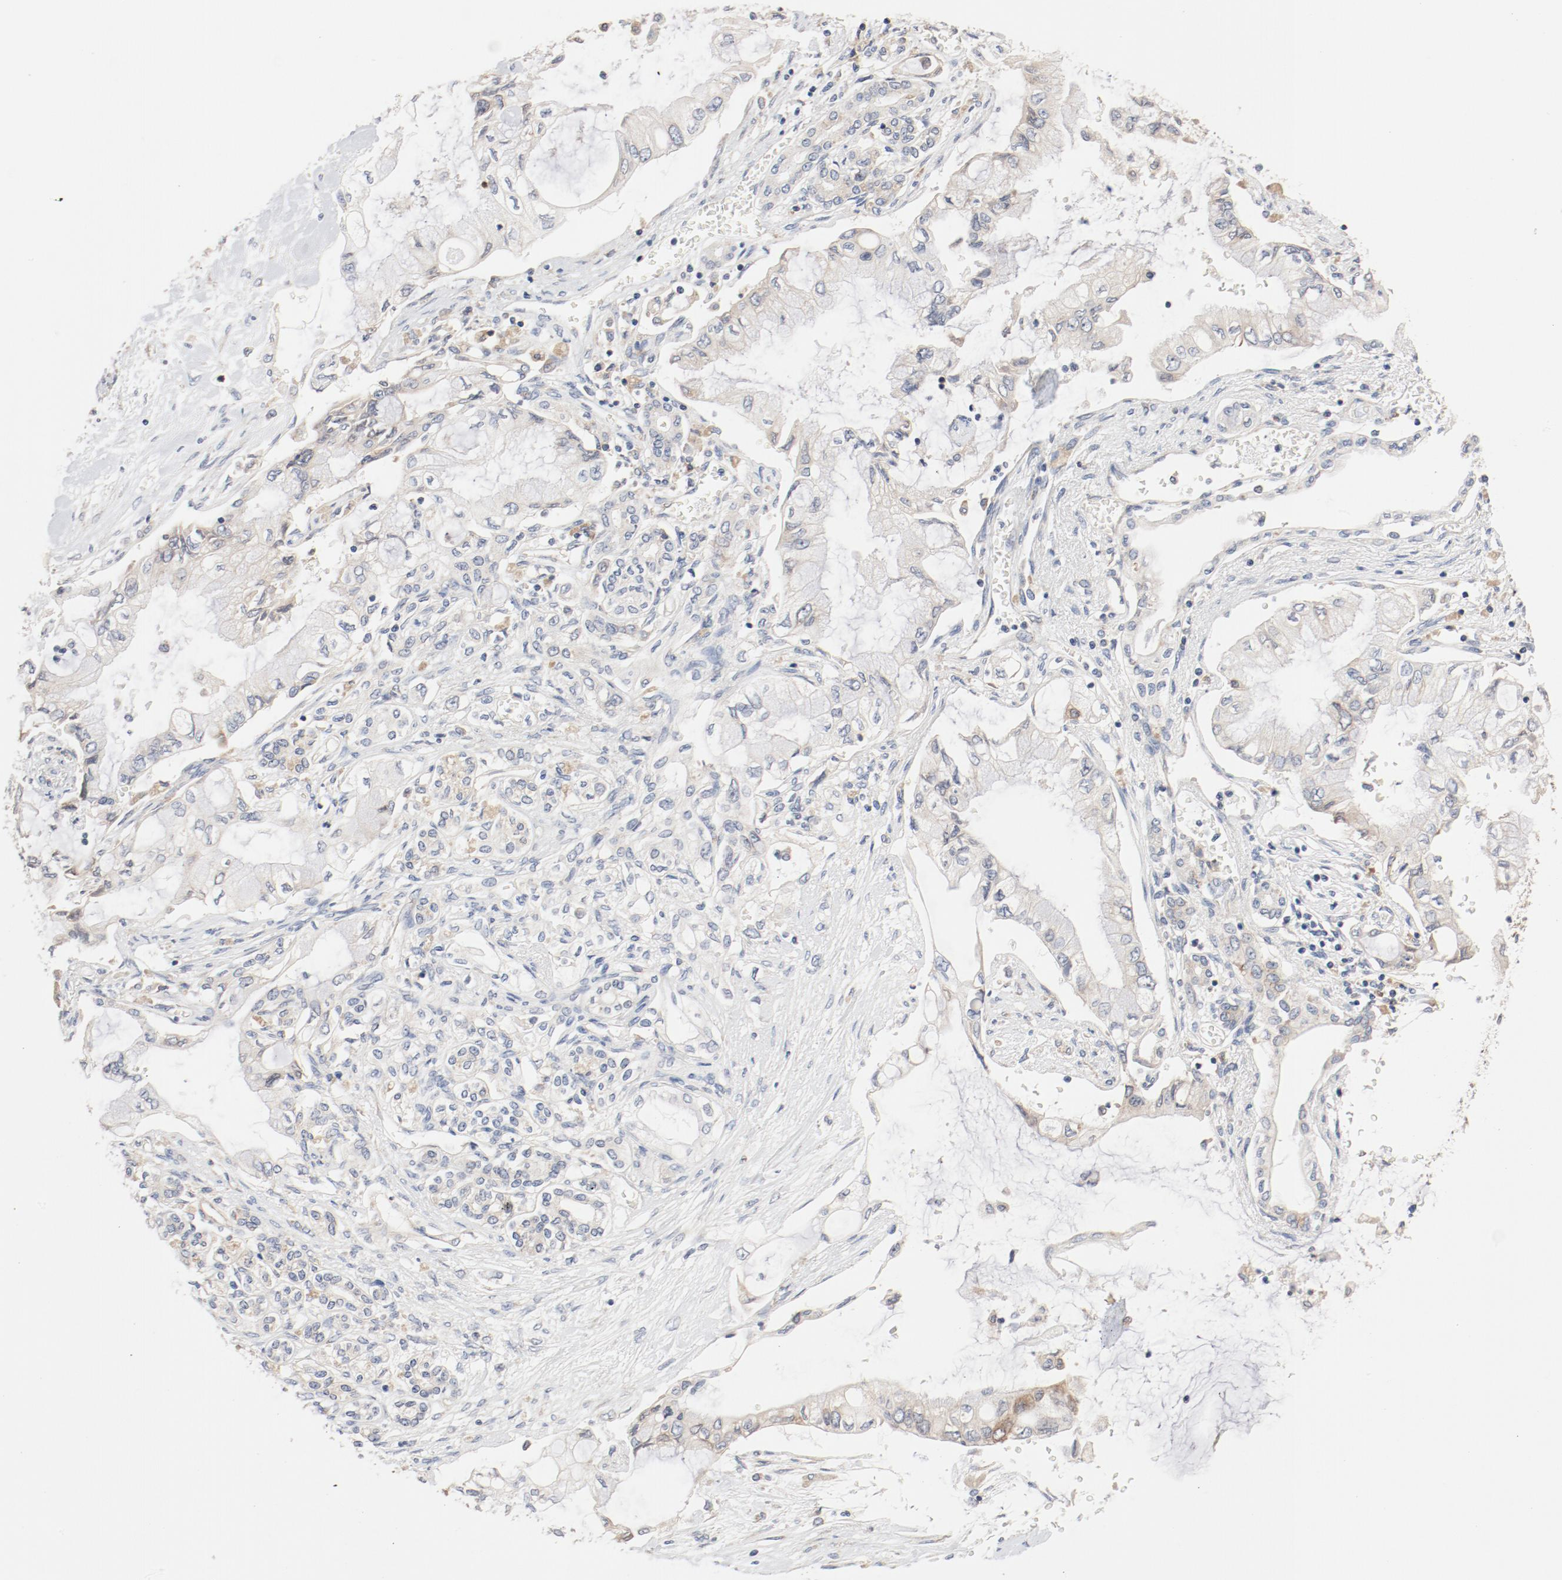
{"staining": {"intensity": "weak", "quantity": ">75%", "location": "cytoplasmic/membranous"}, "tissue": "pancreatic cancer", "cell_type": "Tumor cells", "image_type": "cancer", "snomed": [{"axis": "morphology", "description": "Adenocarcinoma, NOS"}, {"axis": "topography", "description": "Pancreas"}], "caption": "High-magnification brightfield microscopy of pancreatic cancer (adenocarcinoma) stained with DAB (brown) and counterstained with hematoxylin (blue). tumor cells exhibit weak cytoplasmic/membranous staining is seen in approximately>75% of cells.", "gene": "RPS6", "patient": {"sex": "female", "age": 70}}